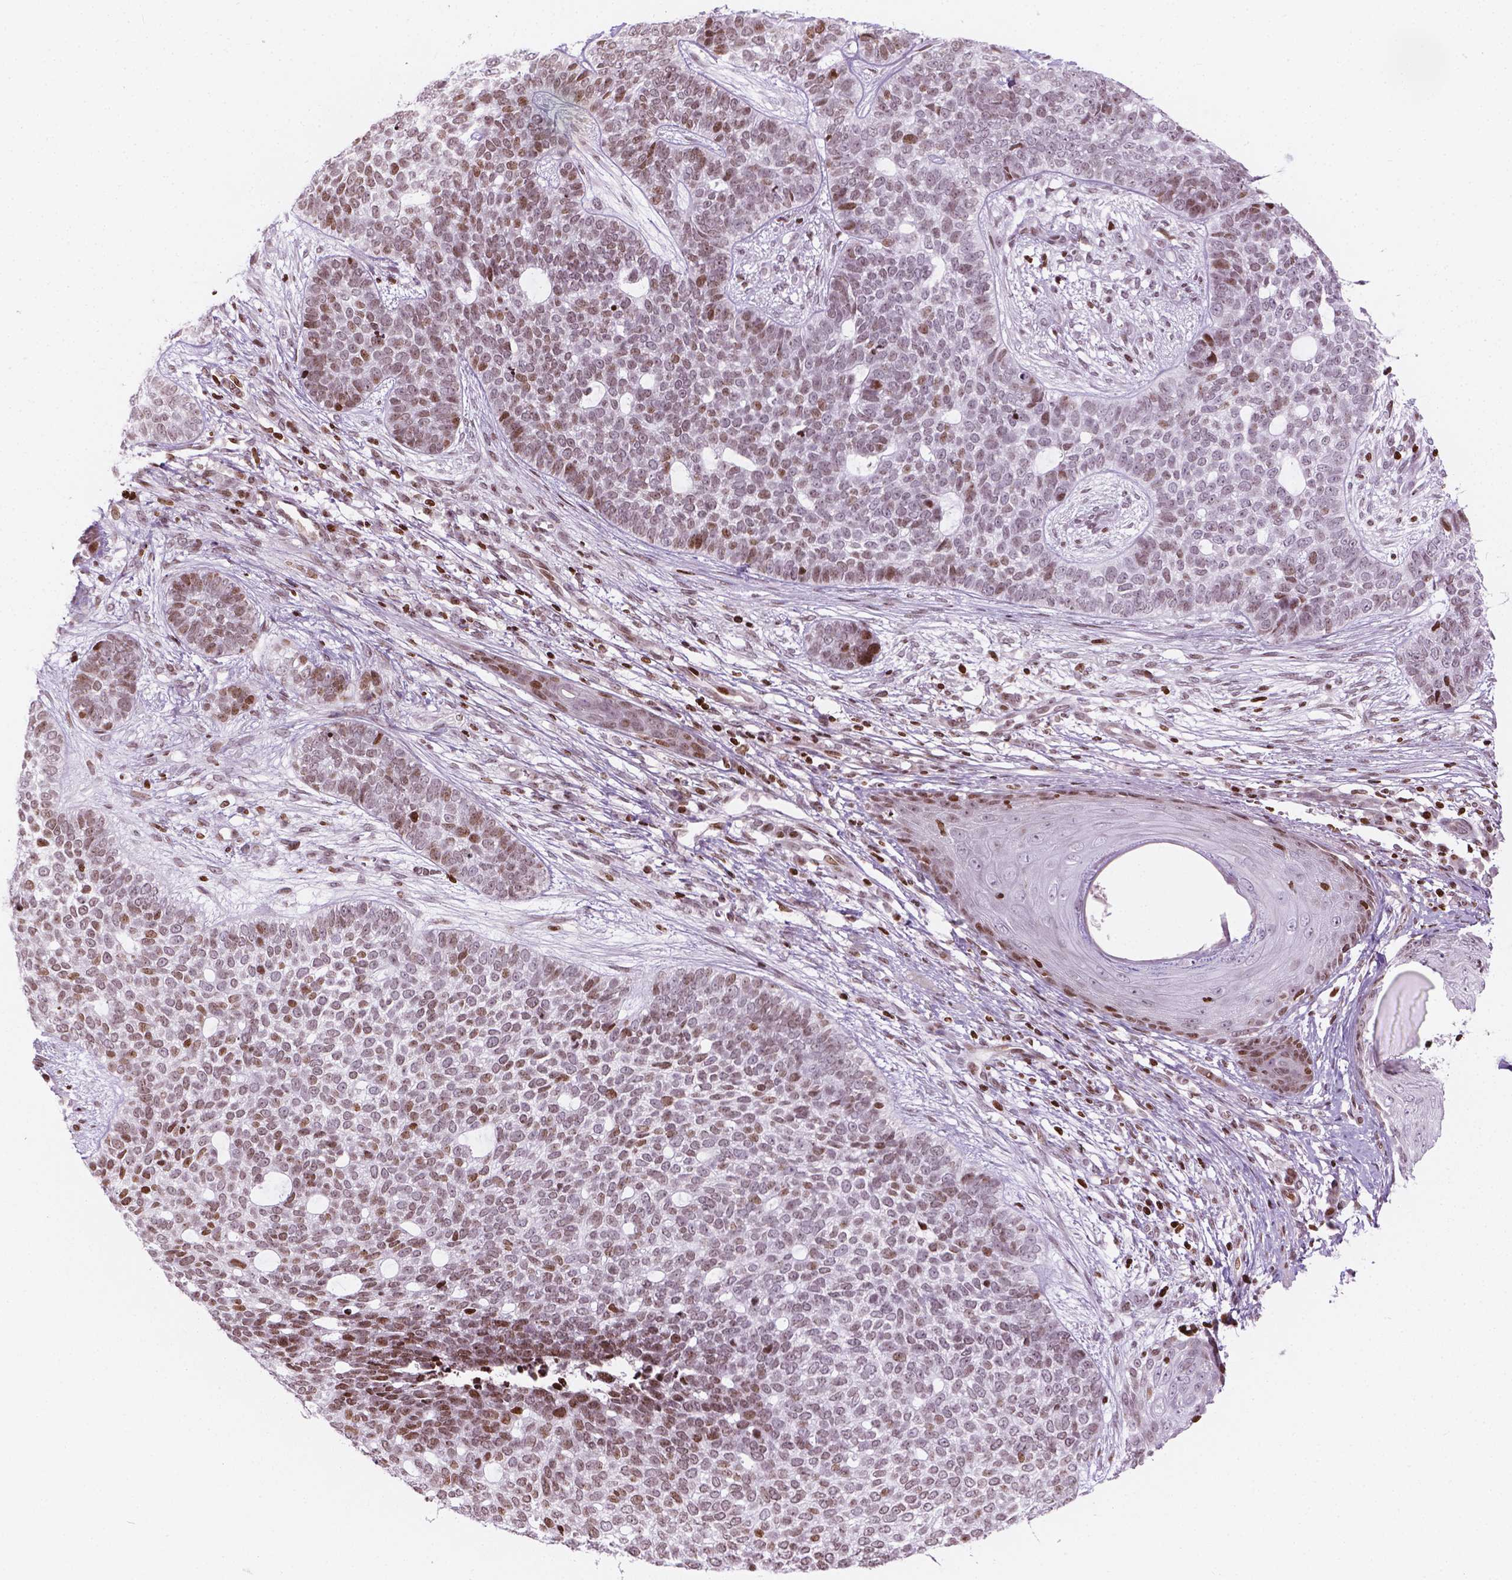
{"staining": {"intensity": "moderate", "quantity": ">75%", "location": "nuclear"}, "tissue": "skin cancer", "cell_type": "Tumor cells", "image_type": "cancer", "snomed": [{"axis": "morphology", "description": "Basal cell carcinoma"}, {"axis": "topography", "description": "Skin"}], "caption": "This histopathology image exhibits IHC staining of human skin cancer, with medium moderate nuclear staining in approximately >75% of tumor cells.", "gene": "PIP4K2A", "patient": {"sex": "female", "age": 69}}